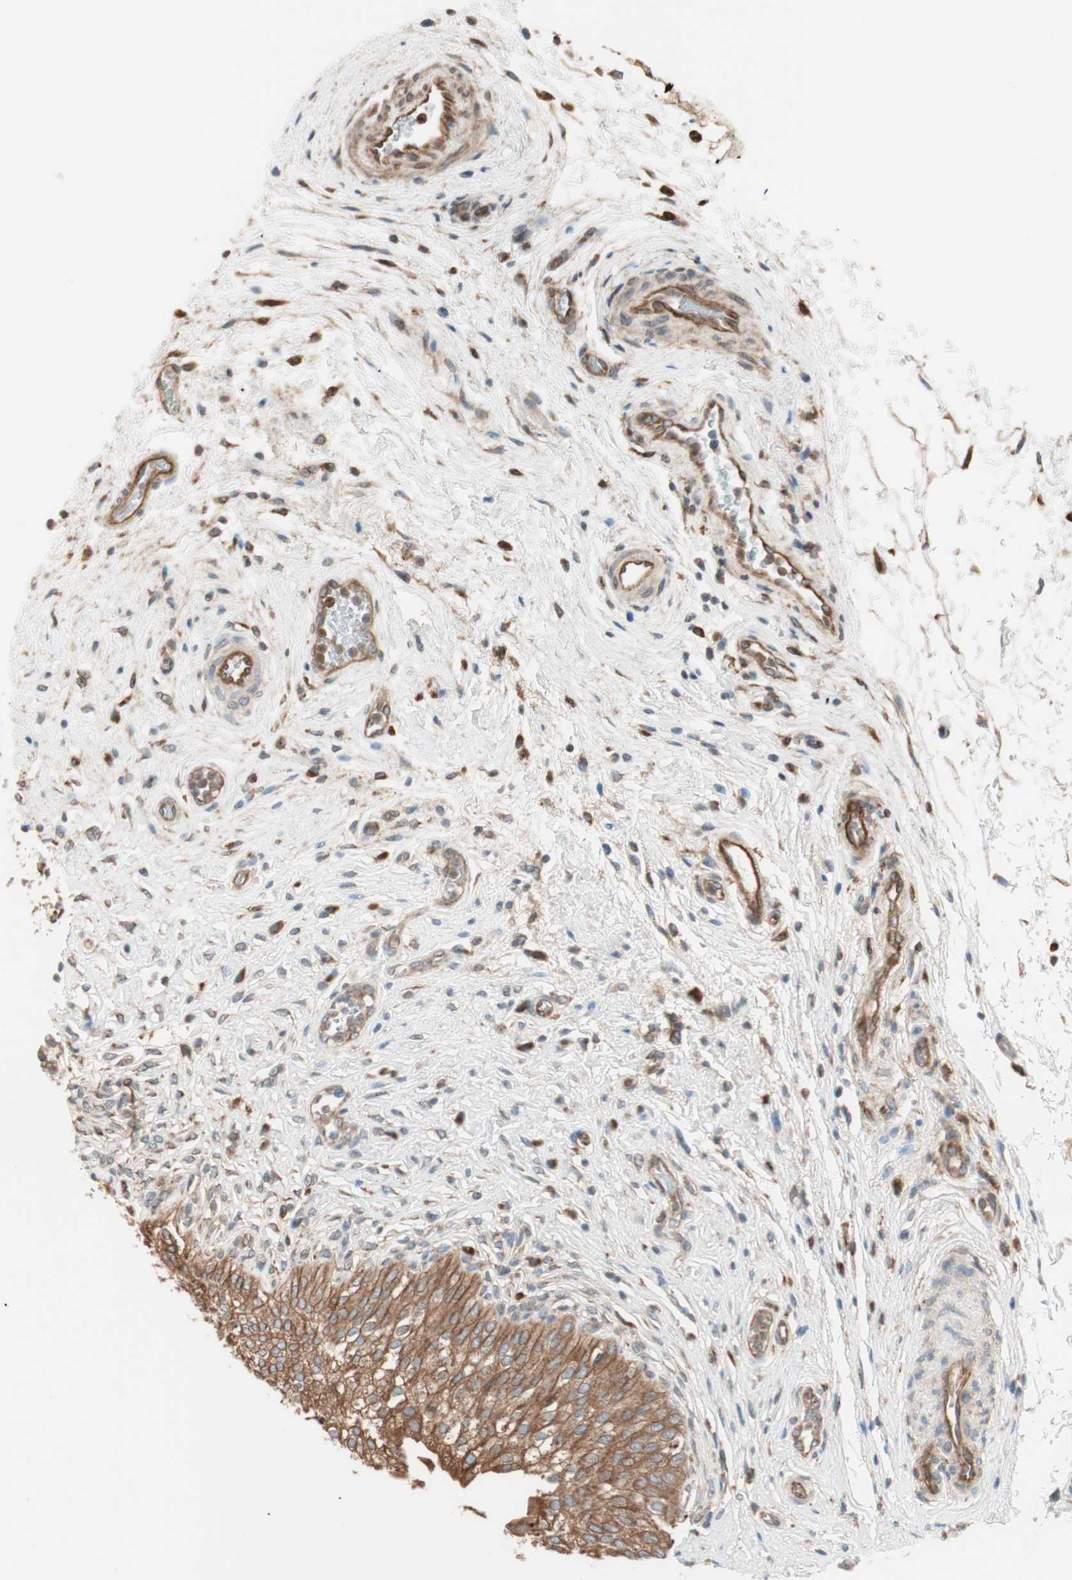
{"staining": {"intensity": "strong", "quantity": ">75%", "location": "cytoplasmic/membranous"}, "tissue": "urinary bladder", "cell_type": "Urothelial cells", "image_type": "normal", "snomed": [{"axis": "morphology", "description": "Normal tissue, NOS"}, {"axis": "morphology", "description": "Urothelial carcinoma, High grade"}, {"axis": "topography", "description": "Urinary bladder"}], "caption": "High-magnification brightfield microscopy of normal urinary bladder stained with DAB (3,3'-diaminobenzidine) (brown) and counterstained with hematoxylin (blue). urothelial cells exhibit strong cytoplasmic/membranous expression is seen in about>75% of cells.", "gene": "RAB5A", "patient": {"sex": "male", "age": 46}}